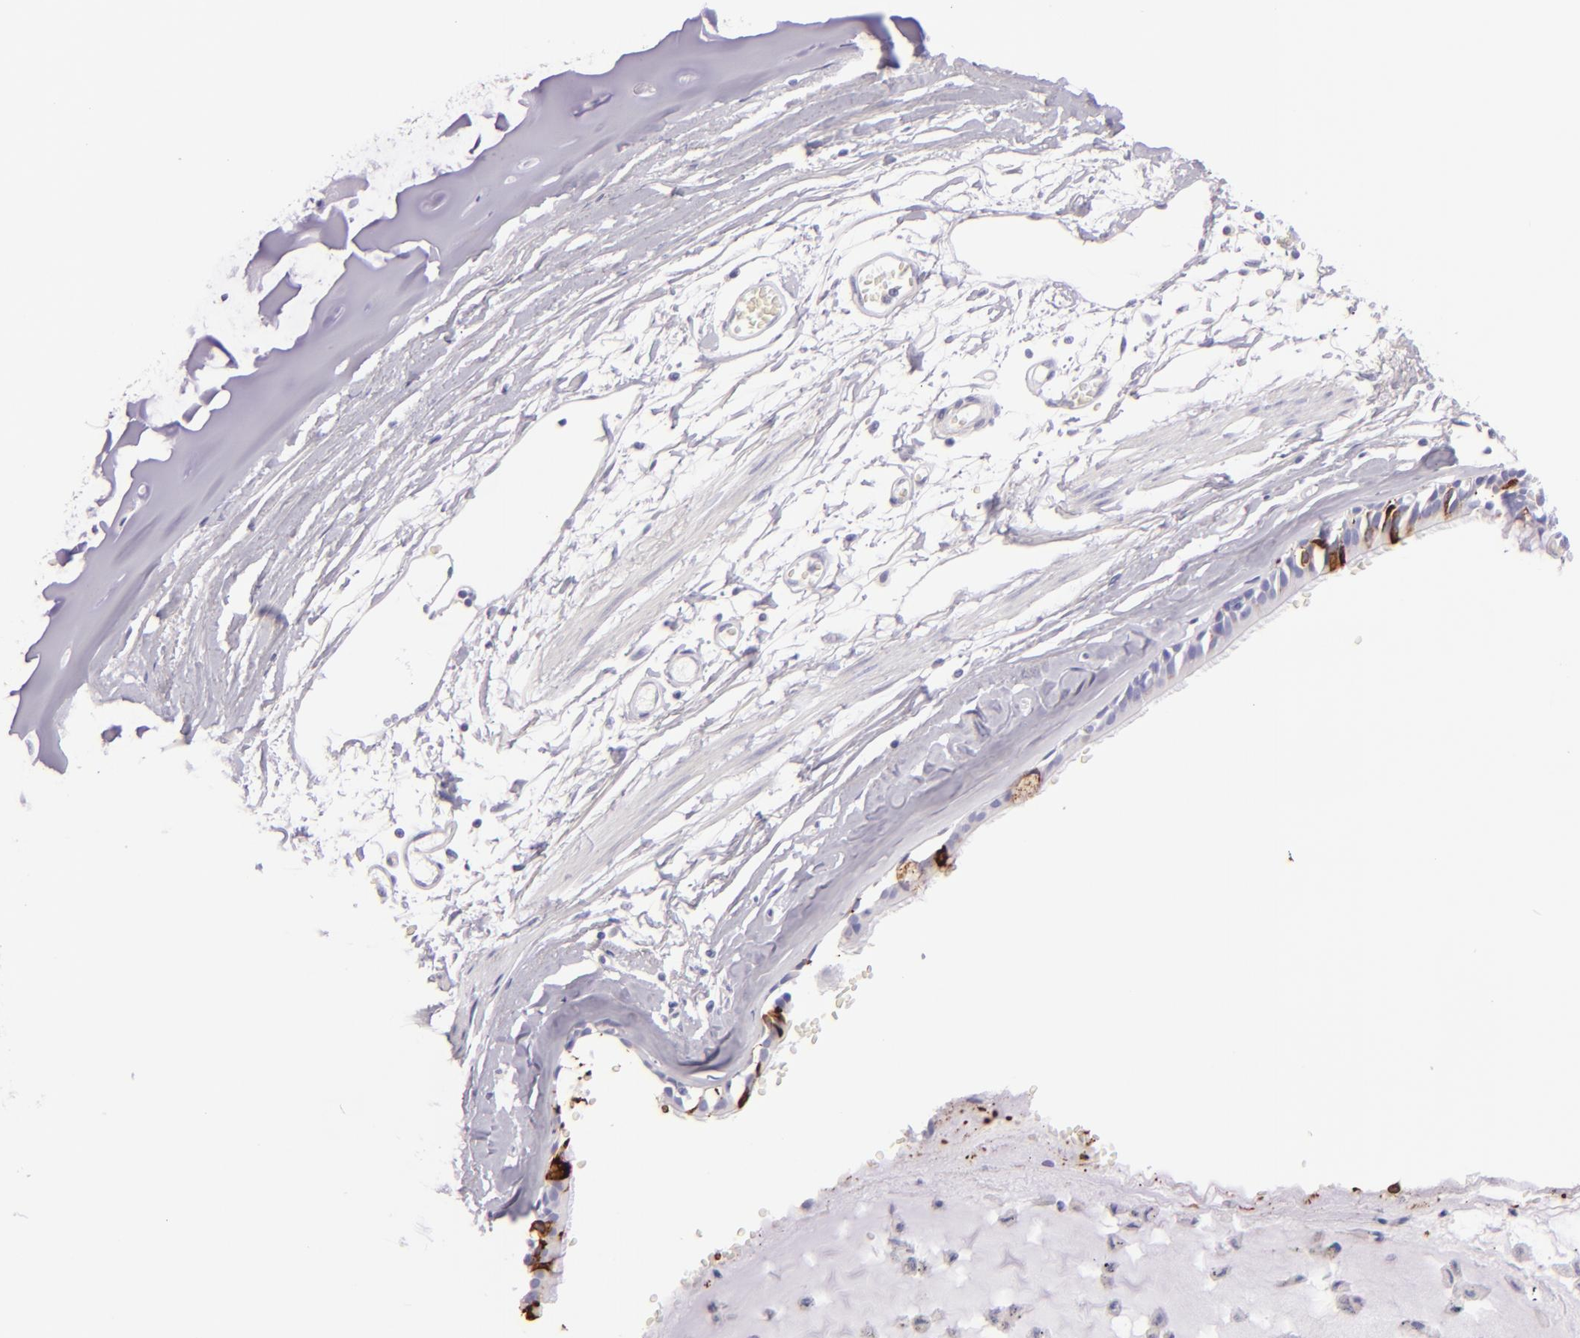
{"staining": {"intensity": "negative", "quantity": "none", "location": "none"}, "tissue": "adipose tissue", "cell_type": "Adipocytes", "image_type": "normal", "snomed": [{"axis": "morphology", "description": "Normal tissue, NOS"}, {"axis": "topography", "description": "Bronchus"}, {"axis": "topography", "description": "Lung"}], "caption": "Human adipose tissue stained for a protein using immunohistochemistry (IHC) exhibits no expression in adipocytes.", "gene": "MUC5AC", "patient": {"sex": "female", "age": 56}}